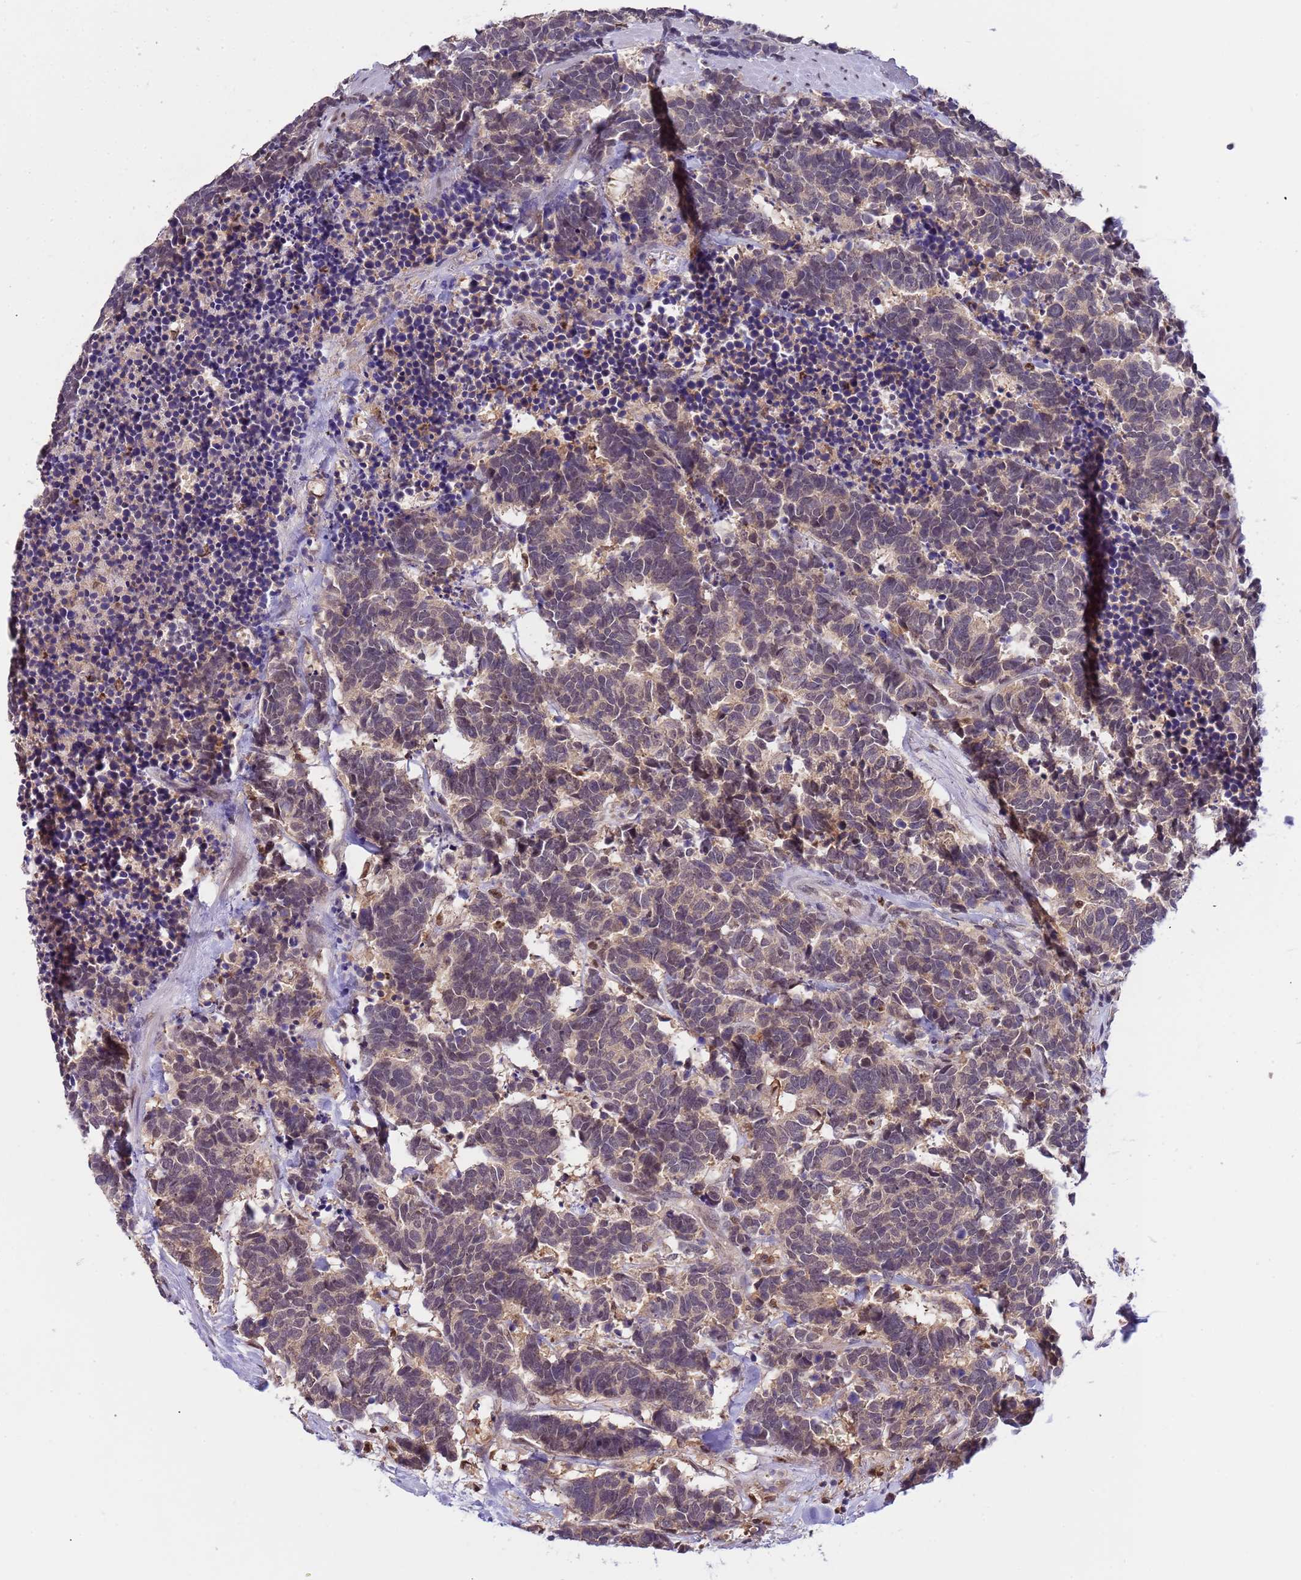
{"staining": {"intensity": "weak", "quantity": "<25%", "location": "nuclear"}, "tissue": "carcinoid", "cell_type": "Tumor cells", "image_type": "cancer", "snomed": [{"axis": "morphology", "description": "Carcinoma, NOS"}, {"axis": "morphology", "description": "Carcinoid, malignant, NOS"}, {"axis": "topography", "description": "Urinary bladder"}], "caption": "This is an IHC image of carcinoid. There is no expression in tumor cells.", "gene": "CD53", "patient": {"sex": "male", "age": 57}}